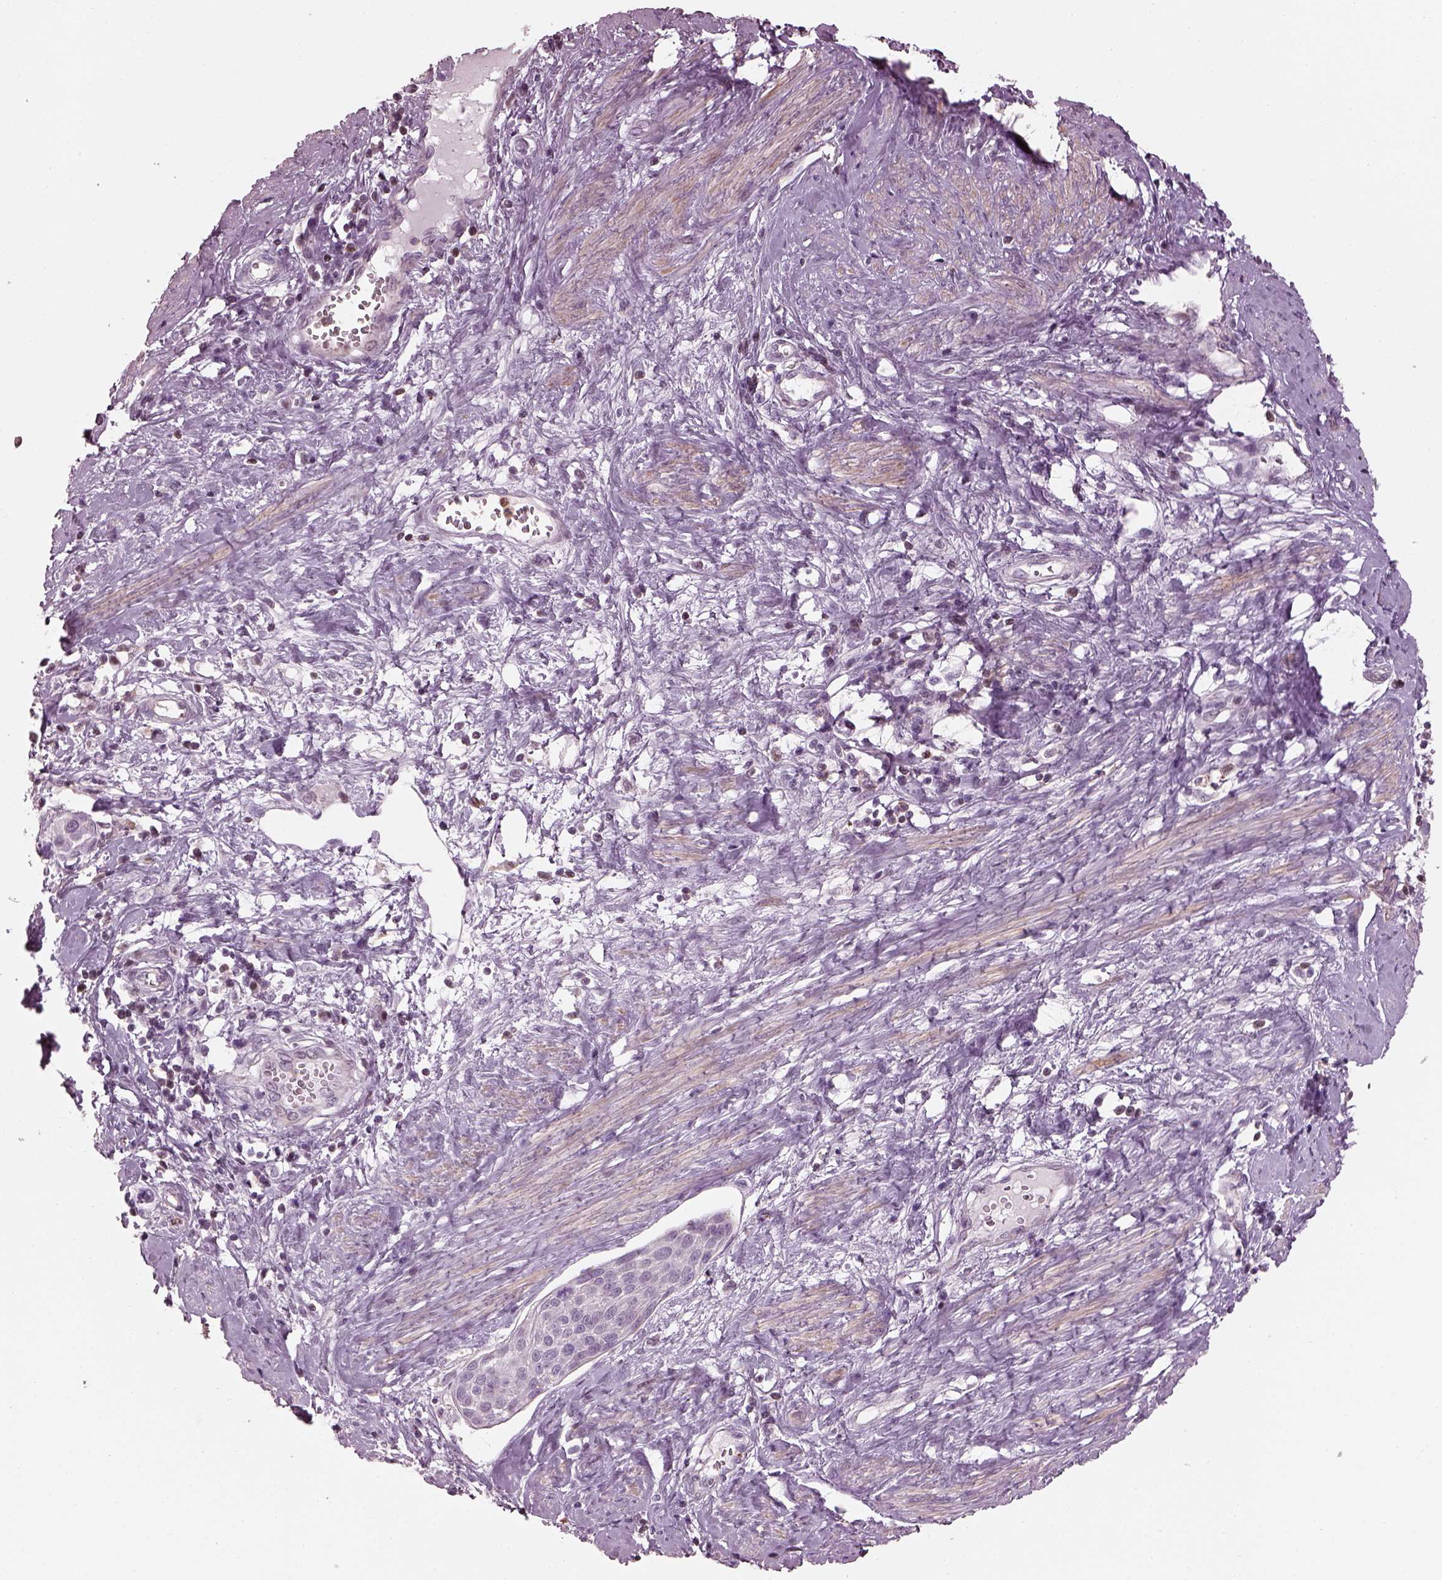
{"staining": {"intensity": "negative", "quantity": "none", "location": "none"}, "tissue": "cervical cancer", "cell_type": "Tumor cells", "image_type": "cancer", "snomed": [{"axis": "morphology", "description": "Squamous cell carcinoma, NOS"}, {"axis": "topography", "description": "Cervix"}], "caption": "A photomicrograph of human cervical squamous cell carcinoma is negative for staining in tumor cells. (DAB (3,3'-diaminobenzidine) immunohistochemistry, high magnification).", "gene": "BFSP1", "patient": {"sex": "female", "age": 39}}